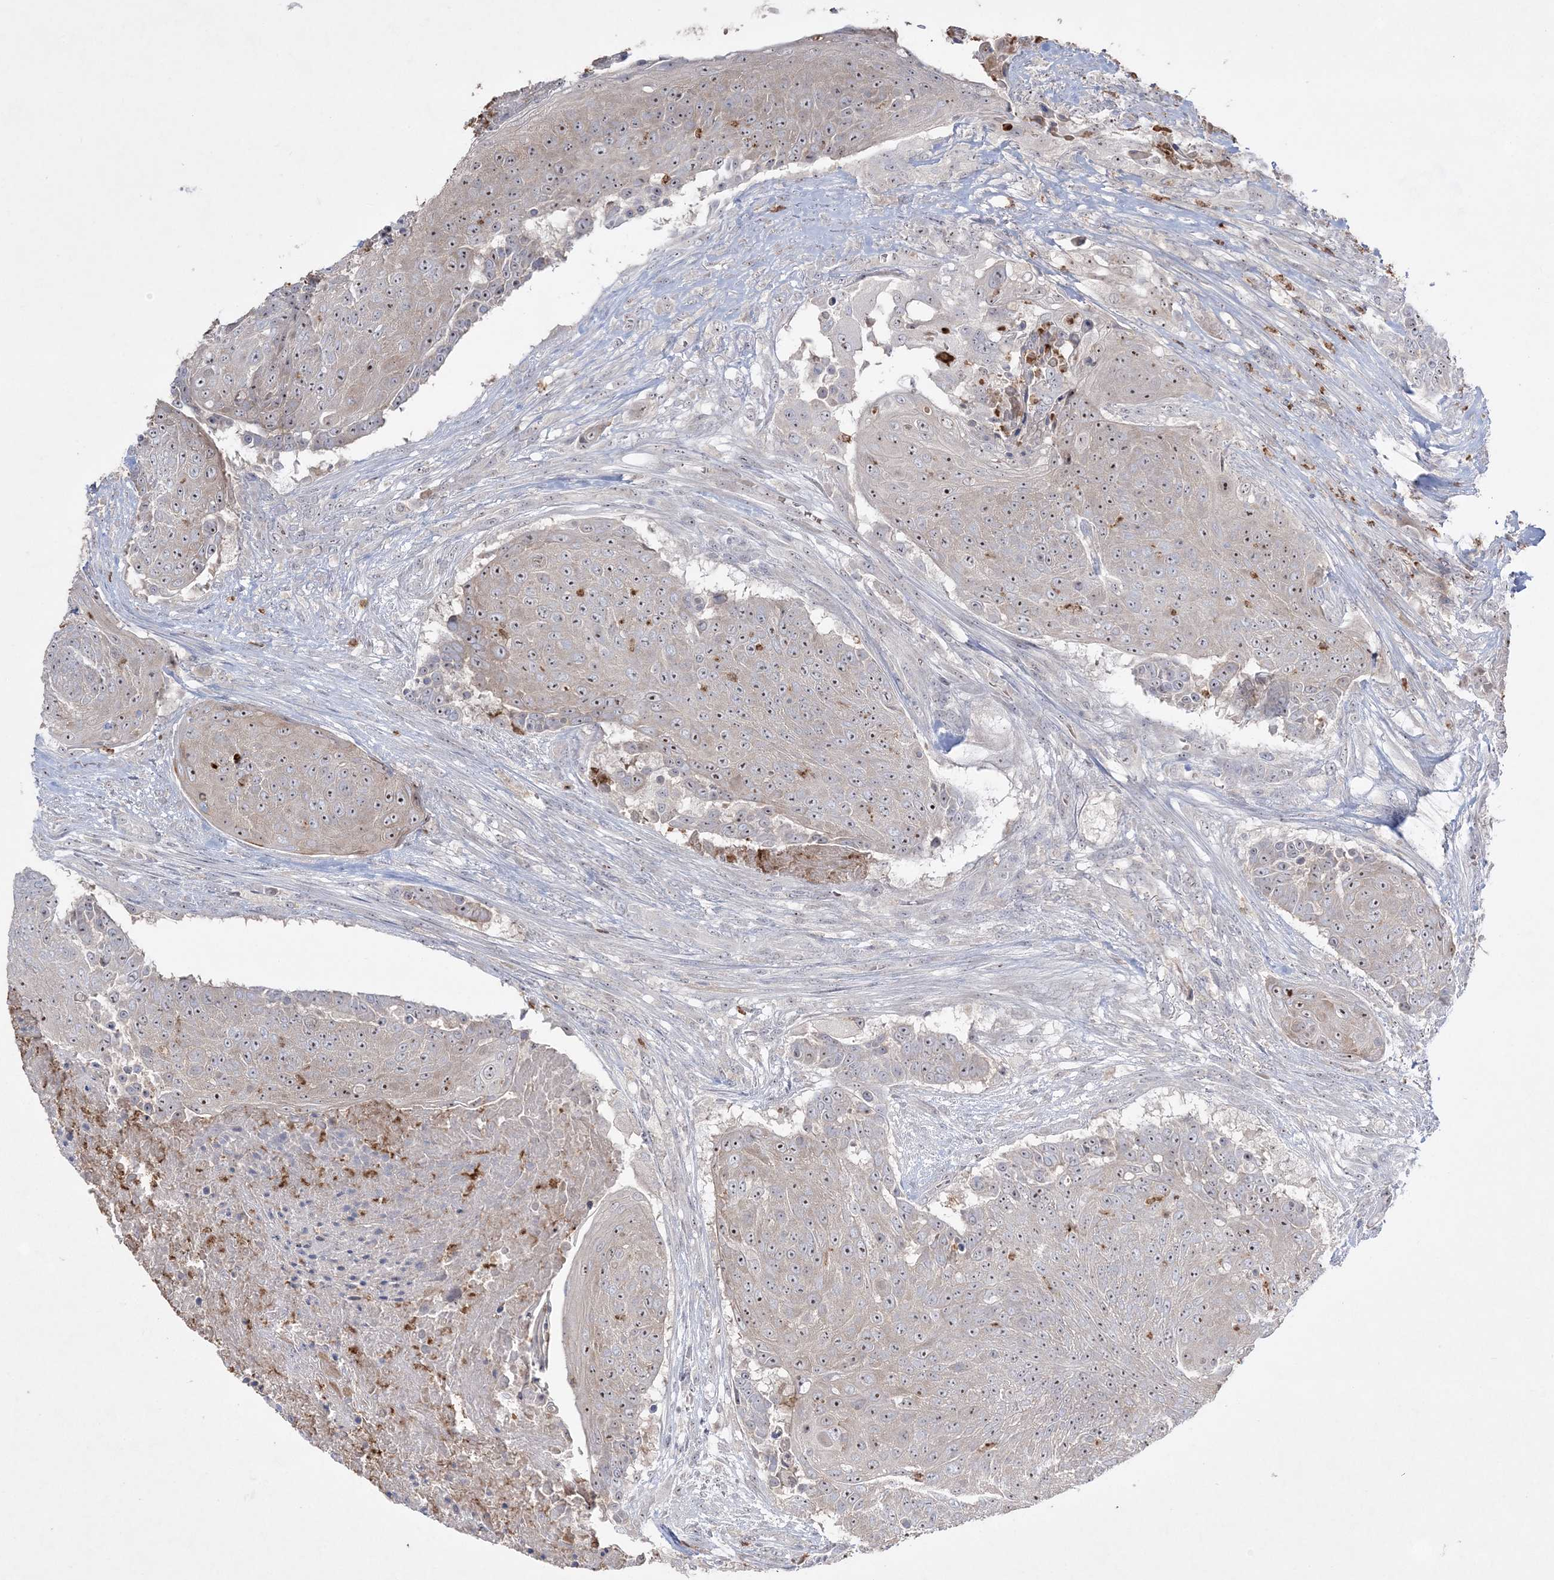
{"staining": {"intensity": "moderate", "quantity": "<25%", "location": "nuclear"}, "tissue": "urothelial cancer", "cell_type": "Tumor cells", "image_type": "cancer", "snomed": [{"axis": "morphology", "description": "Urothelial carcinoma, High grade"}, {"axis": "topography", "description": "Urinary bladder"}], "caption": "The image exhibits immunohistochemical staining of high-grade urothelial carcinoma. There is moderate nuclear positivity is appreciated in approximately <25% of tumor cells. The staining is performed using DAB brown chromogen to label protein expression. The nuclei are counter-stained blue using hematoxylin.", "gene": "NOP16", "patient": {"sex": "female", "age": 63}}